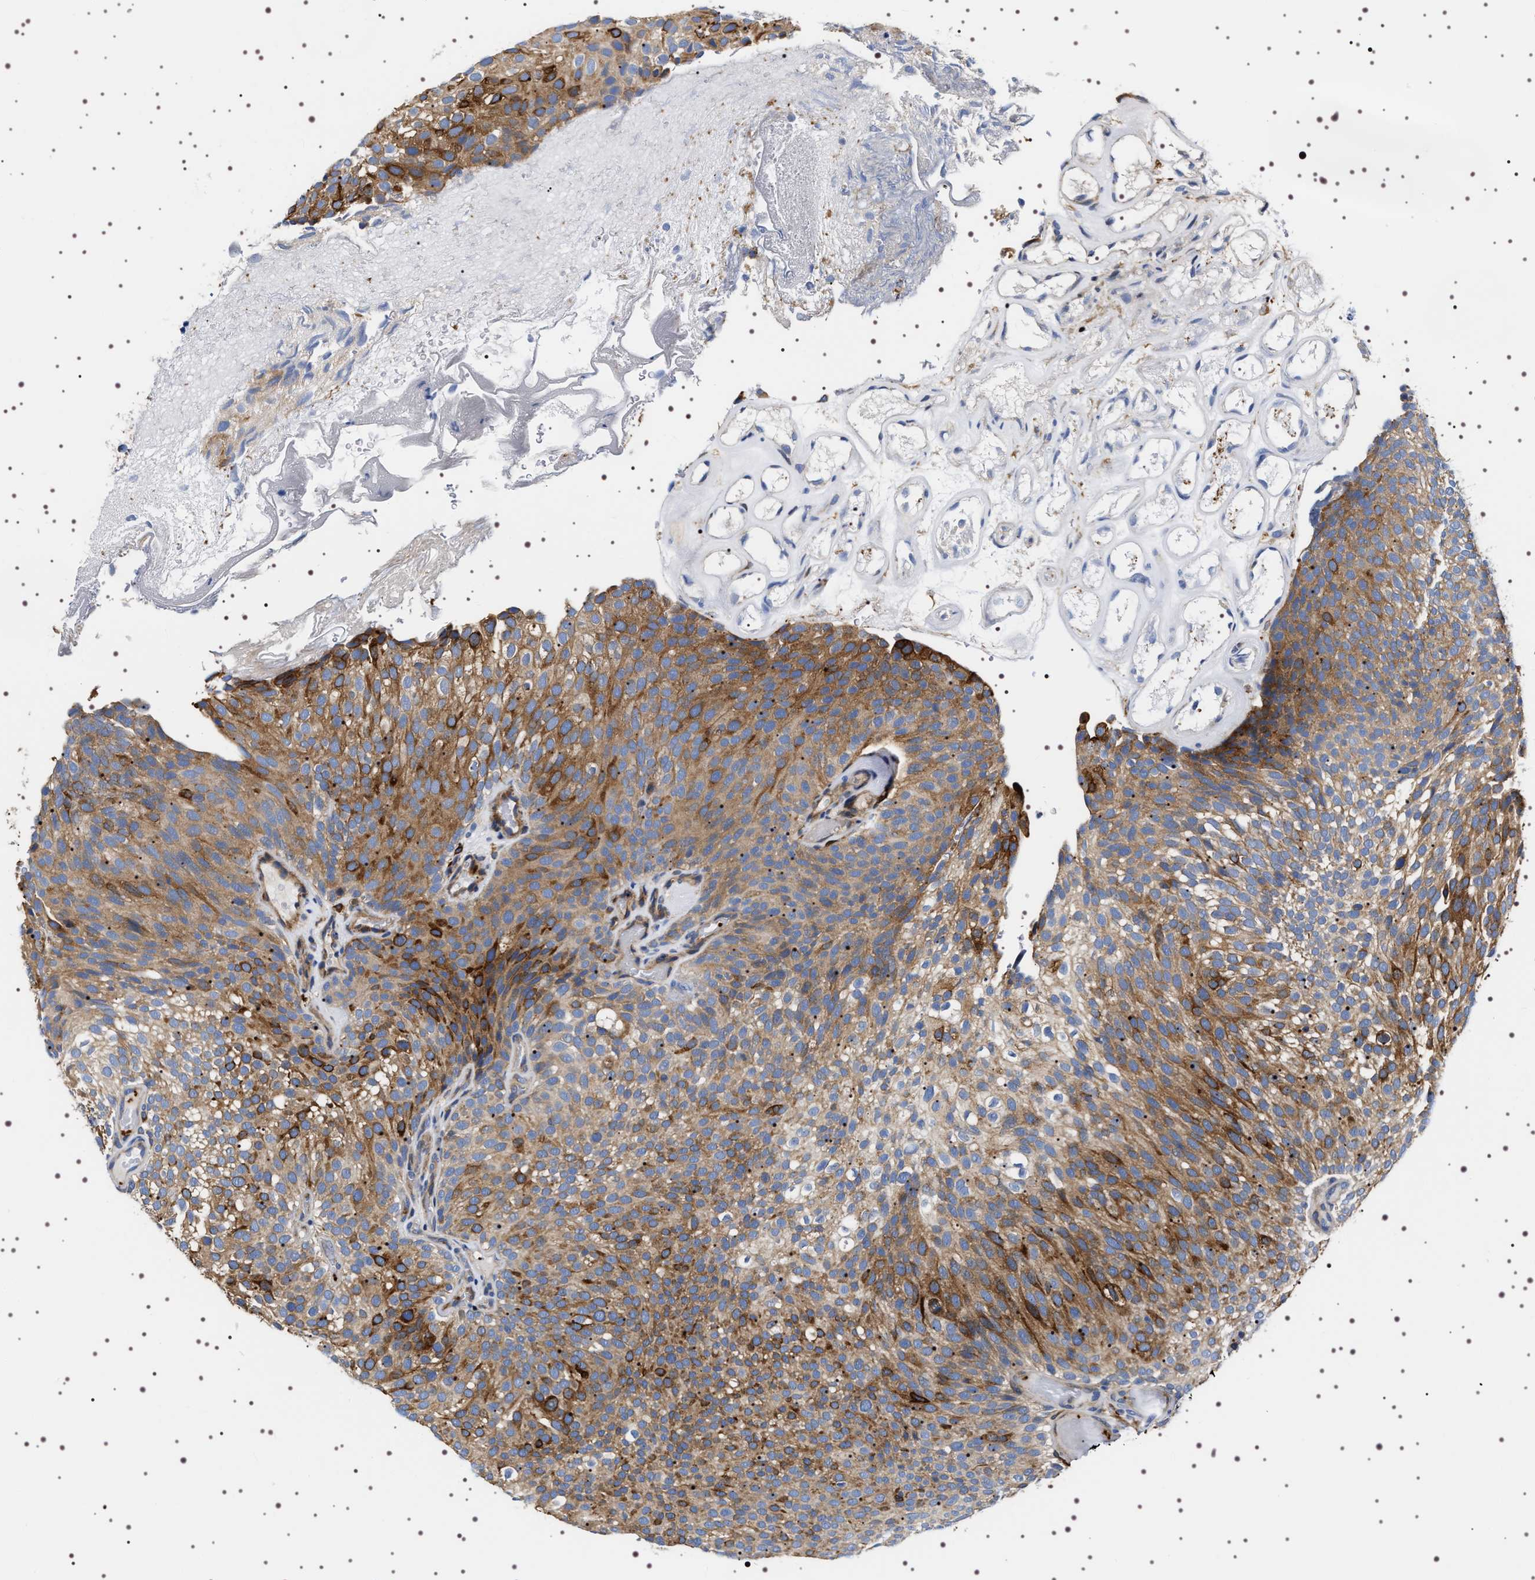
{"staining": {"intensity": "strong", "quantity": ">75%", "location": "cytoplasmic/membranous"}, "tissue": "urothelial cancer", "cell_type": "Tumor cells", "image_type": "cancer", "snomed": [{"axis": "morphology", "description": "Urothelial carcinoma, Low grade"}, {"axis": "topography", "description": "Urinary bladder"}], "caption": "High-power microscopy captured an IHC image of urothelial carcinoma (low-grade), revealing strong cytoplasmic/membranous expression in approximately >75% of tumor cells.", "gene": "SQLE", "patient": {"sex": "male", "age": 78}}